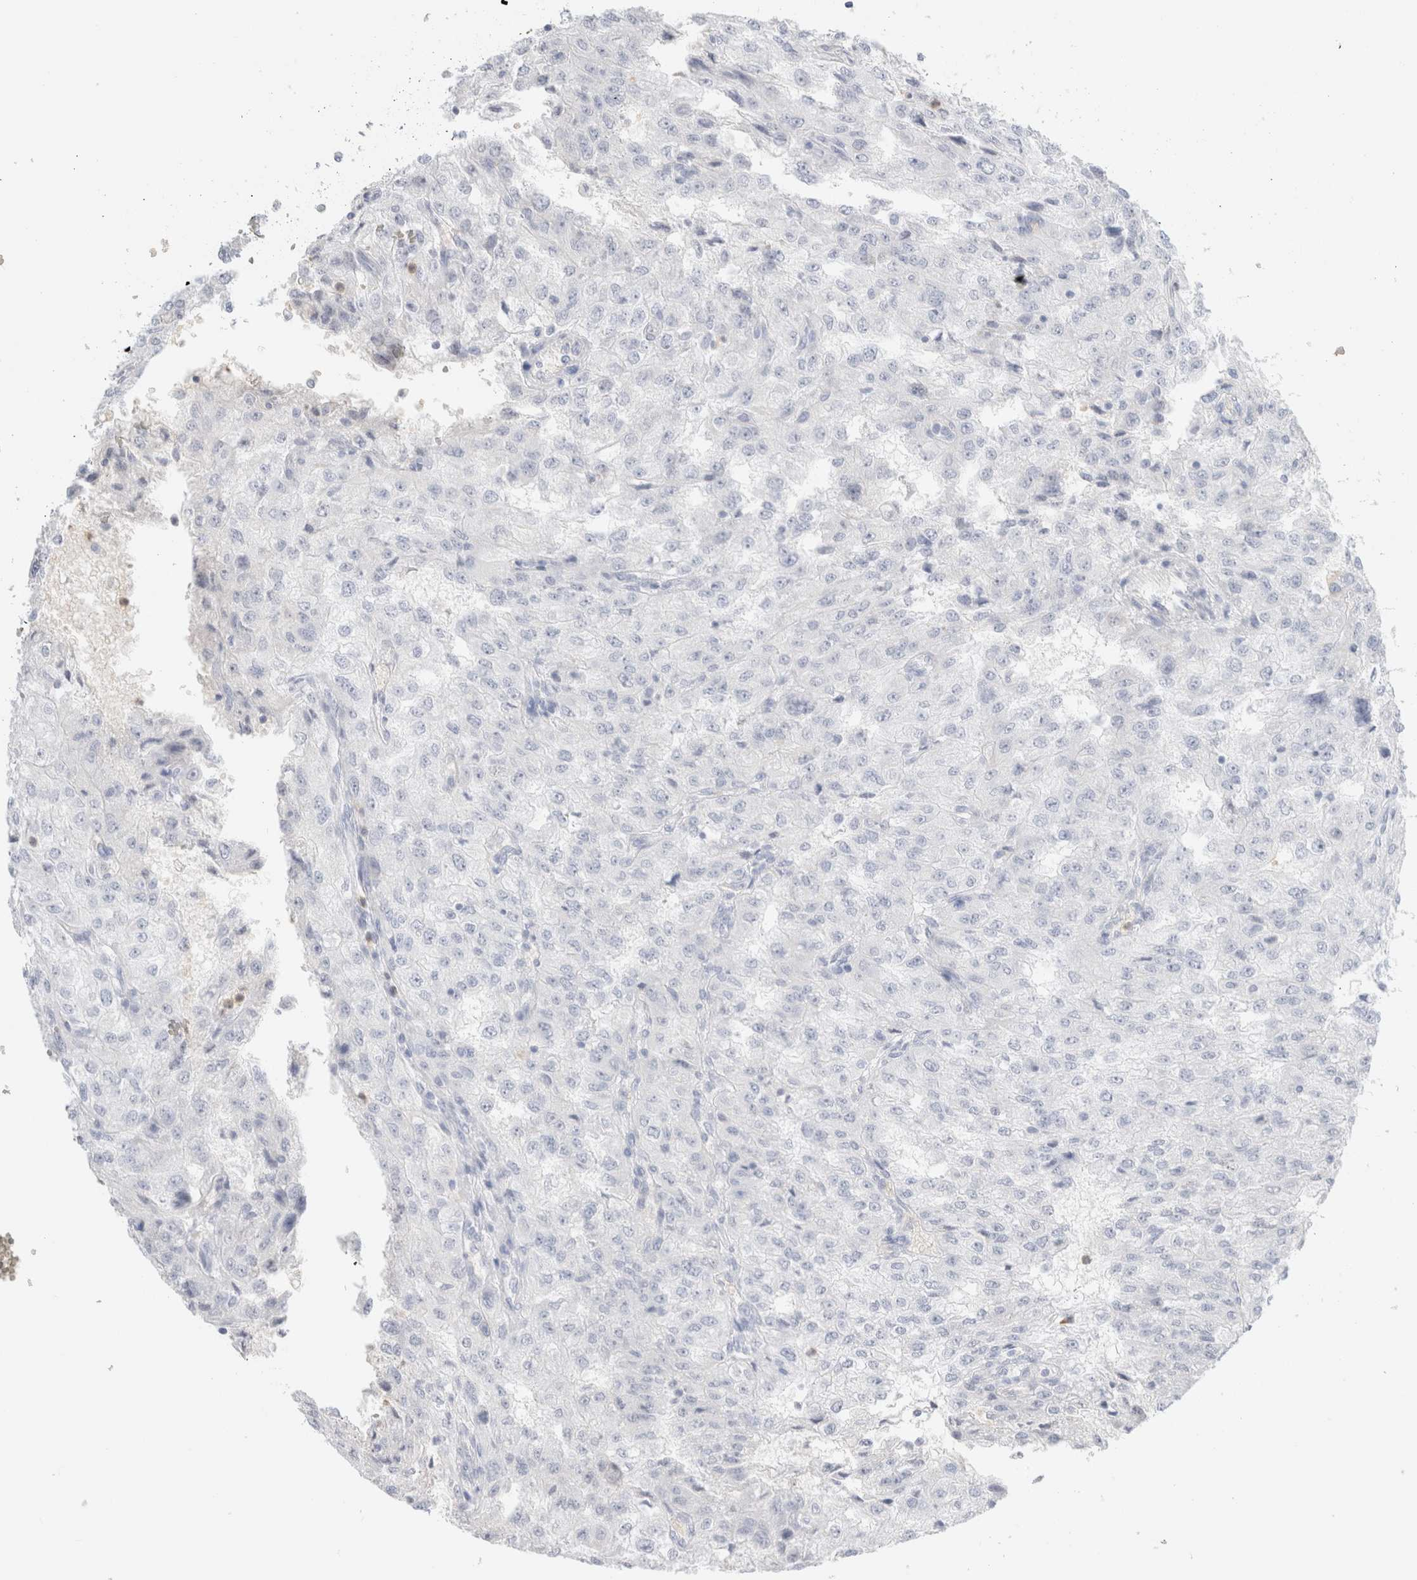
{"staining": {"intensity": "negative", "quantity": "none", "location": "none"}, "tissue": "renal cancer", "cell_type": "Tumor cells", "image_type": "cancer", "snomed": [{"axis": "morphology", "description": "Adenocarcinoma, NOS"}, {"axis": "topography", "description": "Kidney"}], "caption": "Tumor cells show no significant staining in renal cancer (adenocarcinoma).", "gene": "ARG1", "patient": {"sex": "female", "age": 54}}